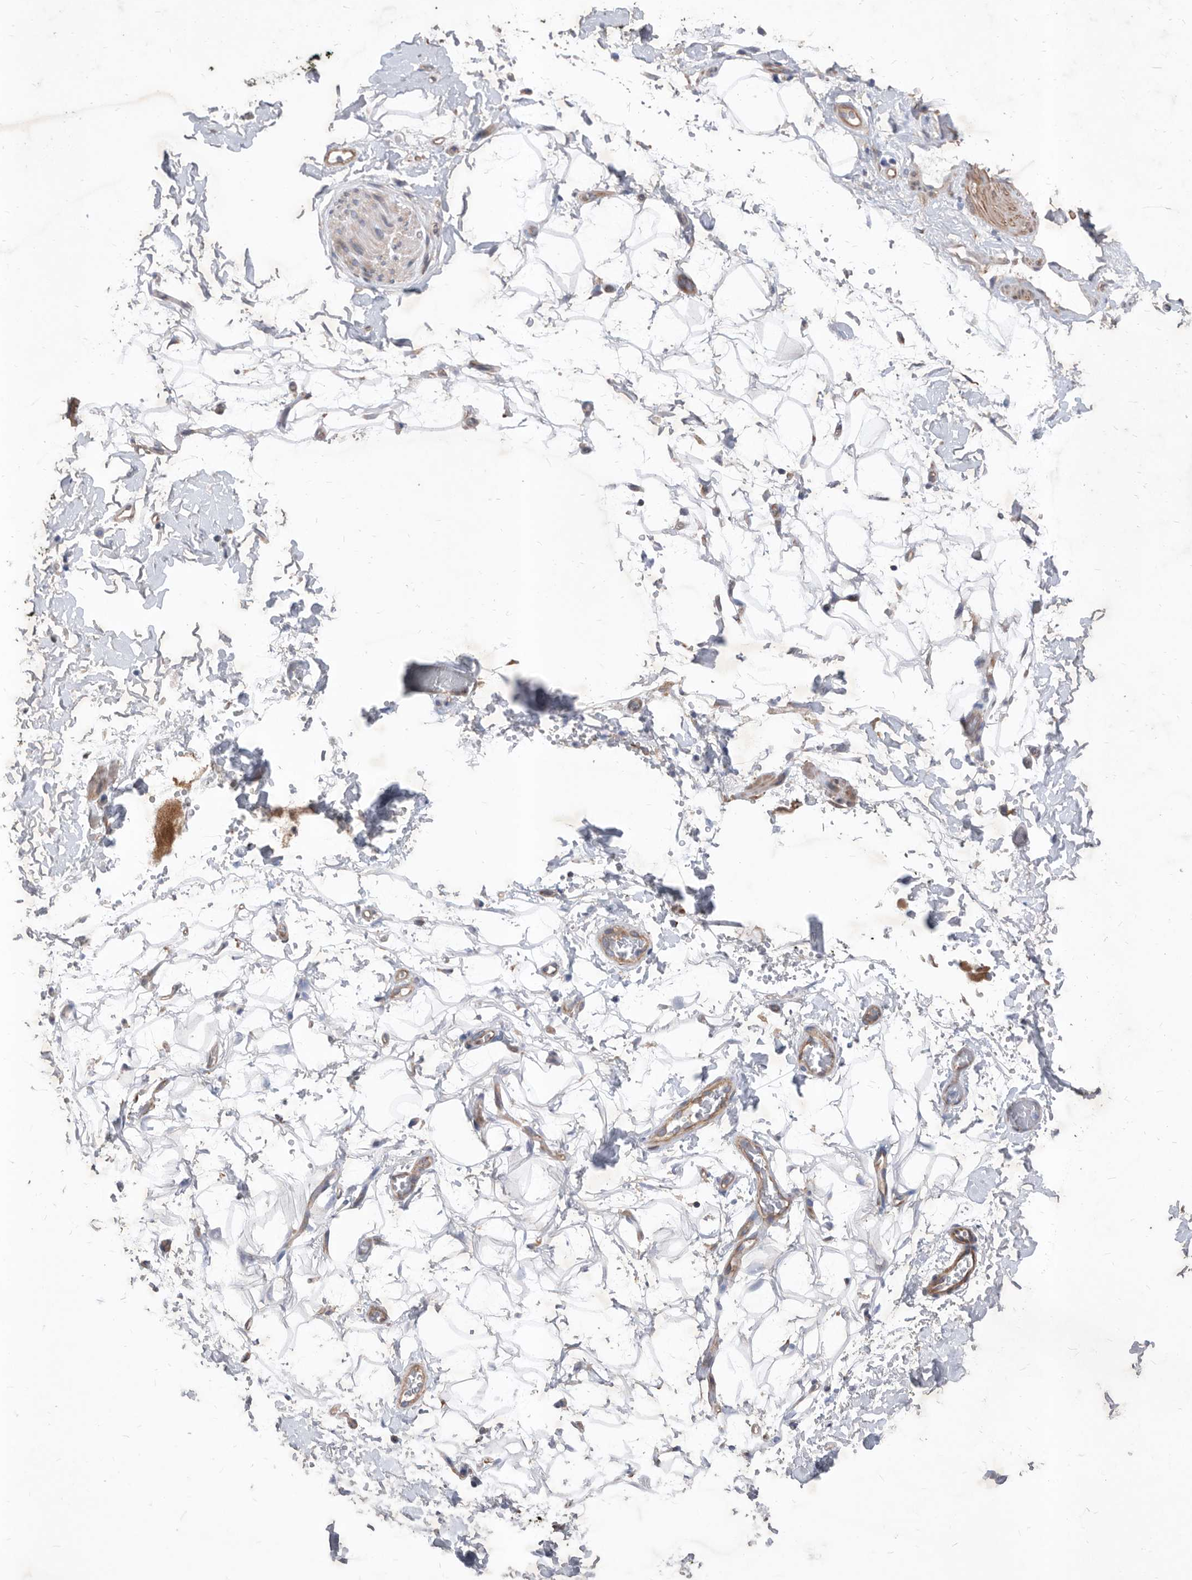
{"staining": {"intensity": "negative", "quantity": "none", "location": "none"}, "tissue": "adipose tissue", "cell_type": "Adipocytes", "image_type": "normal", "snomed": [{"axis": "morphology", "description": "Normal tissue, NOS"}, {"axis": "morphology", "description": "Adenocarcinoma, NOS"}, {"axis": "topography", "description": "Pancreas"}, {"axis": "topography", "description": "Peripheral nerve tissue"}], "caption": "Immunohistochemistry (IHC) of unremarkable adipose tissue demonstrates no expression in adipocytes.", "gene": "ATP13A3", "patient": {"sex": "male", "age": 59}}